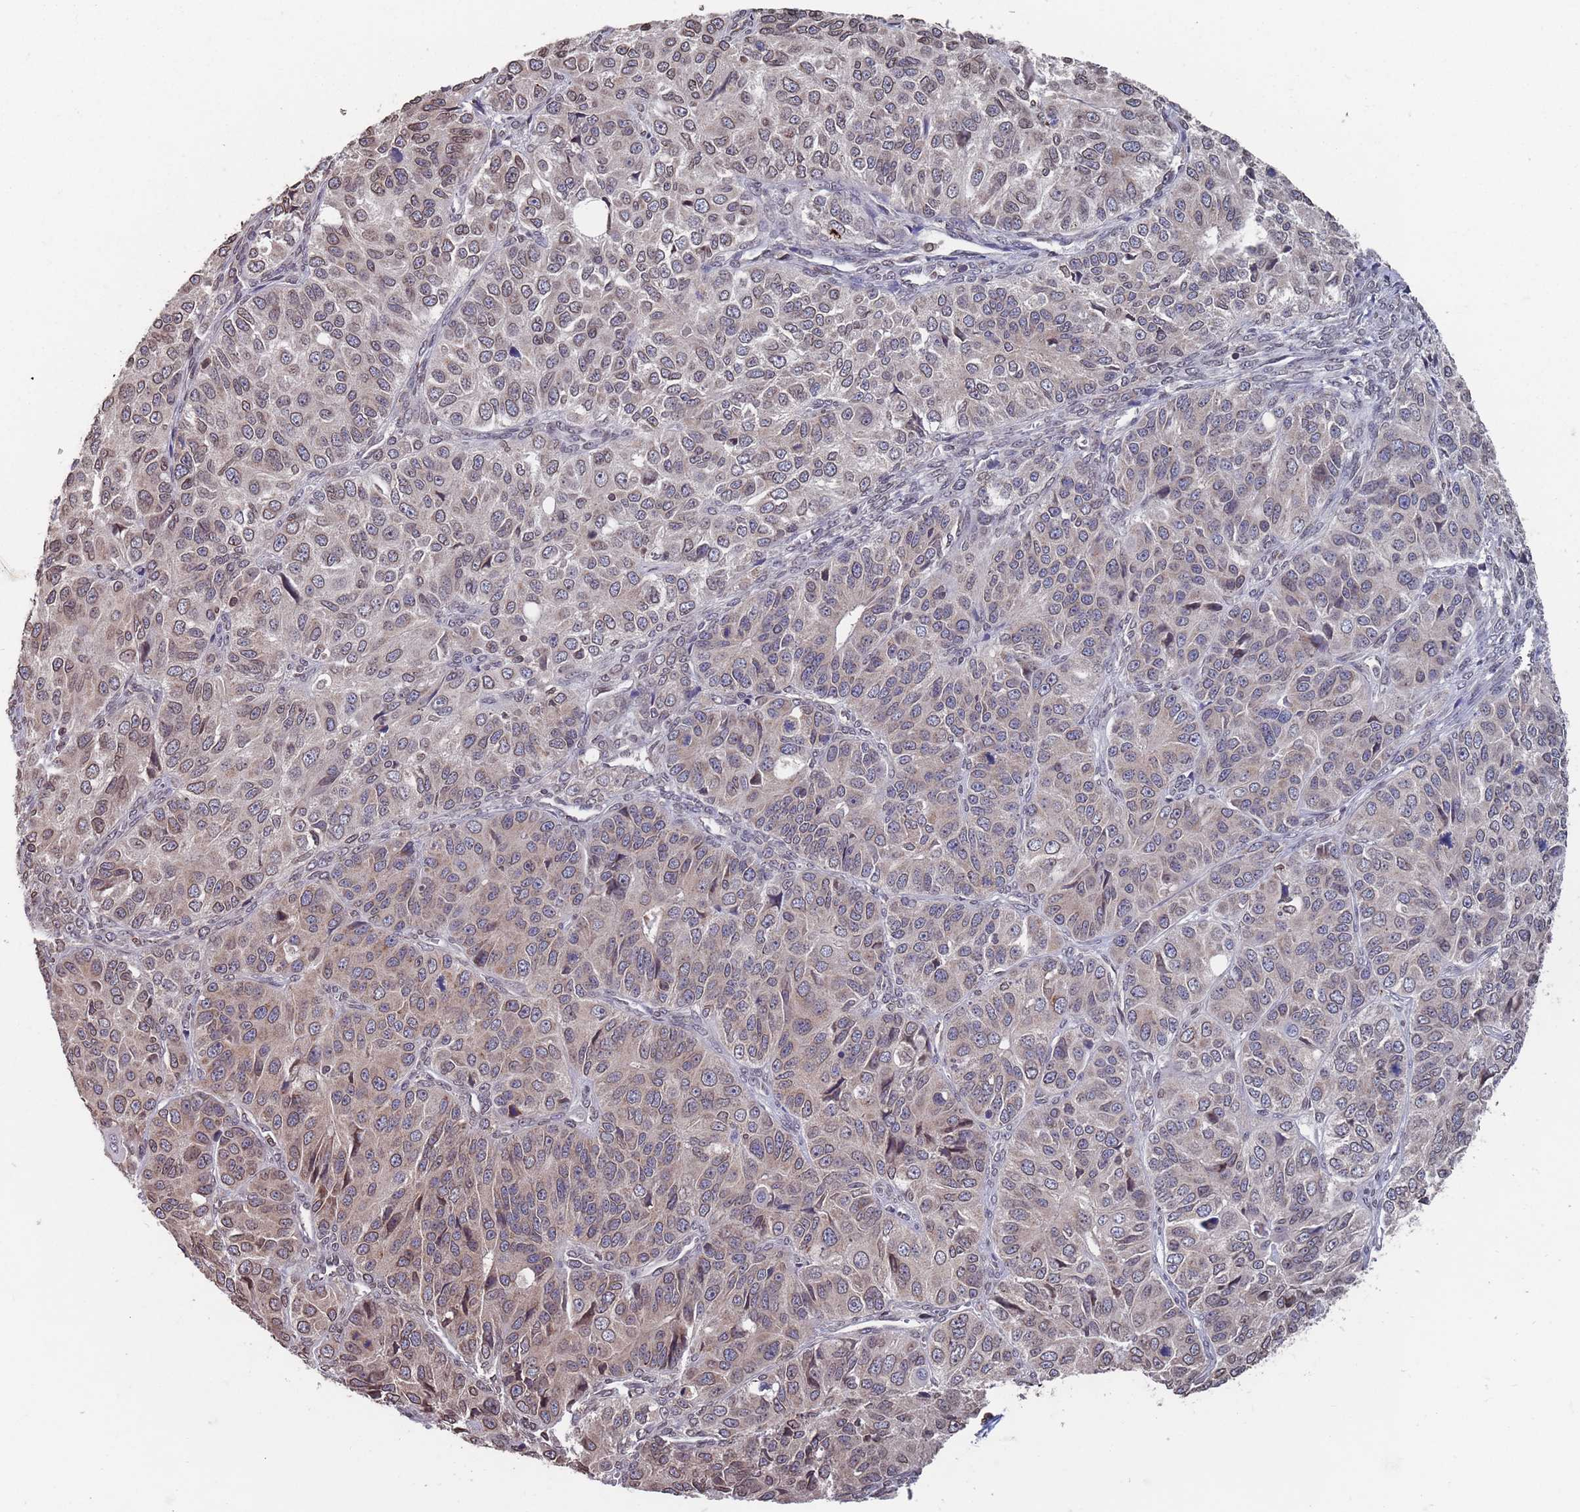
{"staining": {"intensity": "weak", "quantity": "25%-75%", "location": "cytoplasmic/membranous,nuclear"}, "tissue": "ovarian cancer", "cell_type": "Tumor cells", "image_type": "cancer", "snomed": [{"axis": "morphology", "description": "Carcinoma, endometroid"}, {"axis": "topography", "description": "Ovary"}], "caption": "Brown immunohistochemical staining in human ovarian endometroid carcinoma reveals weak cytoplasmic/membranous and nuclear expression in about 25%-75% of tumor cells. The staining is performed using DAB brown chromogen to label protein expression. The nuclei are counter-stained blue using hematoxylin.", "gene": "SDHAF3", "patient": {"sex": "female", "age": 51}}